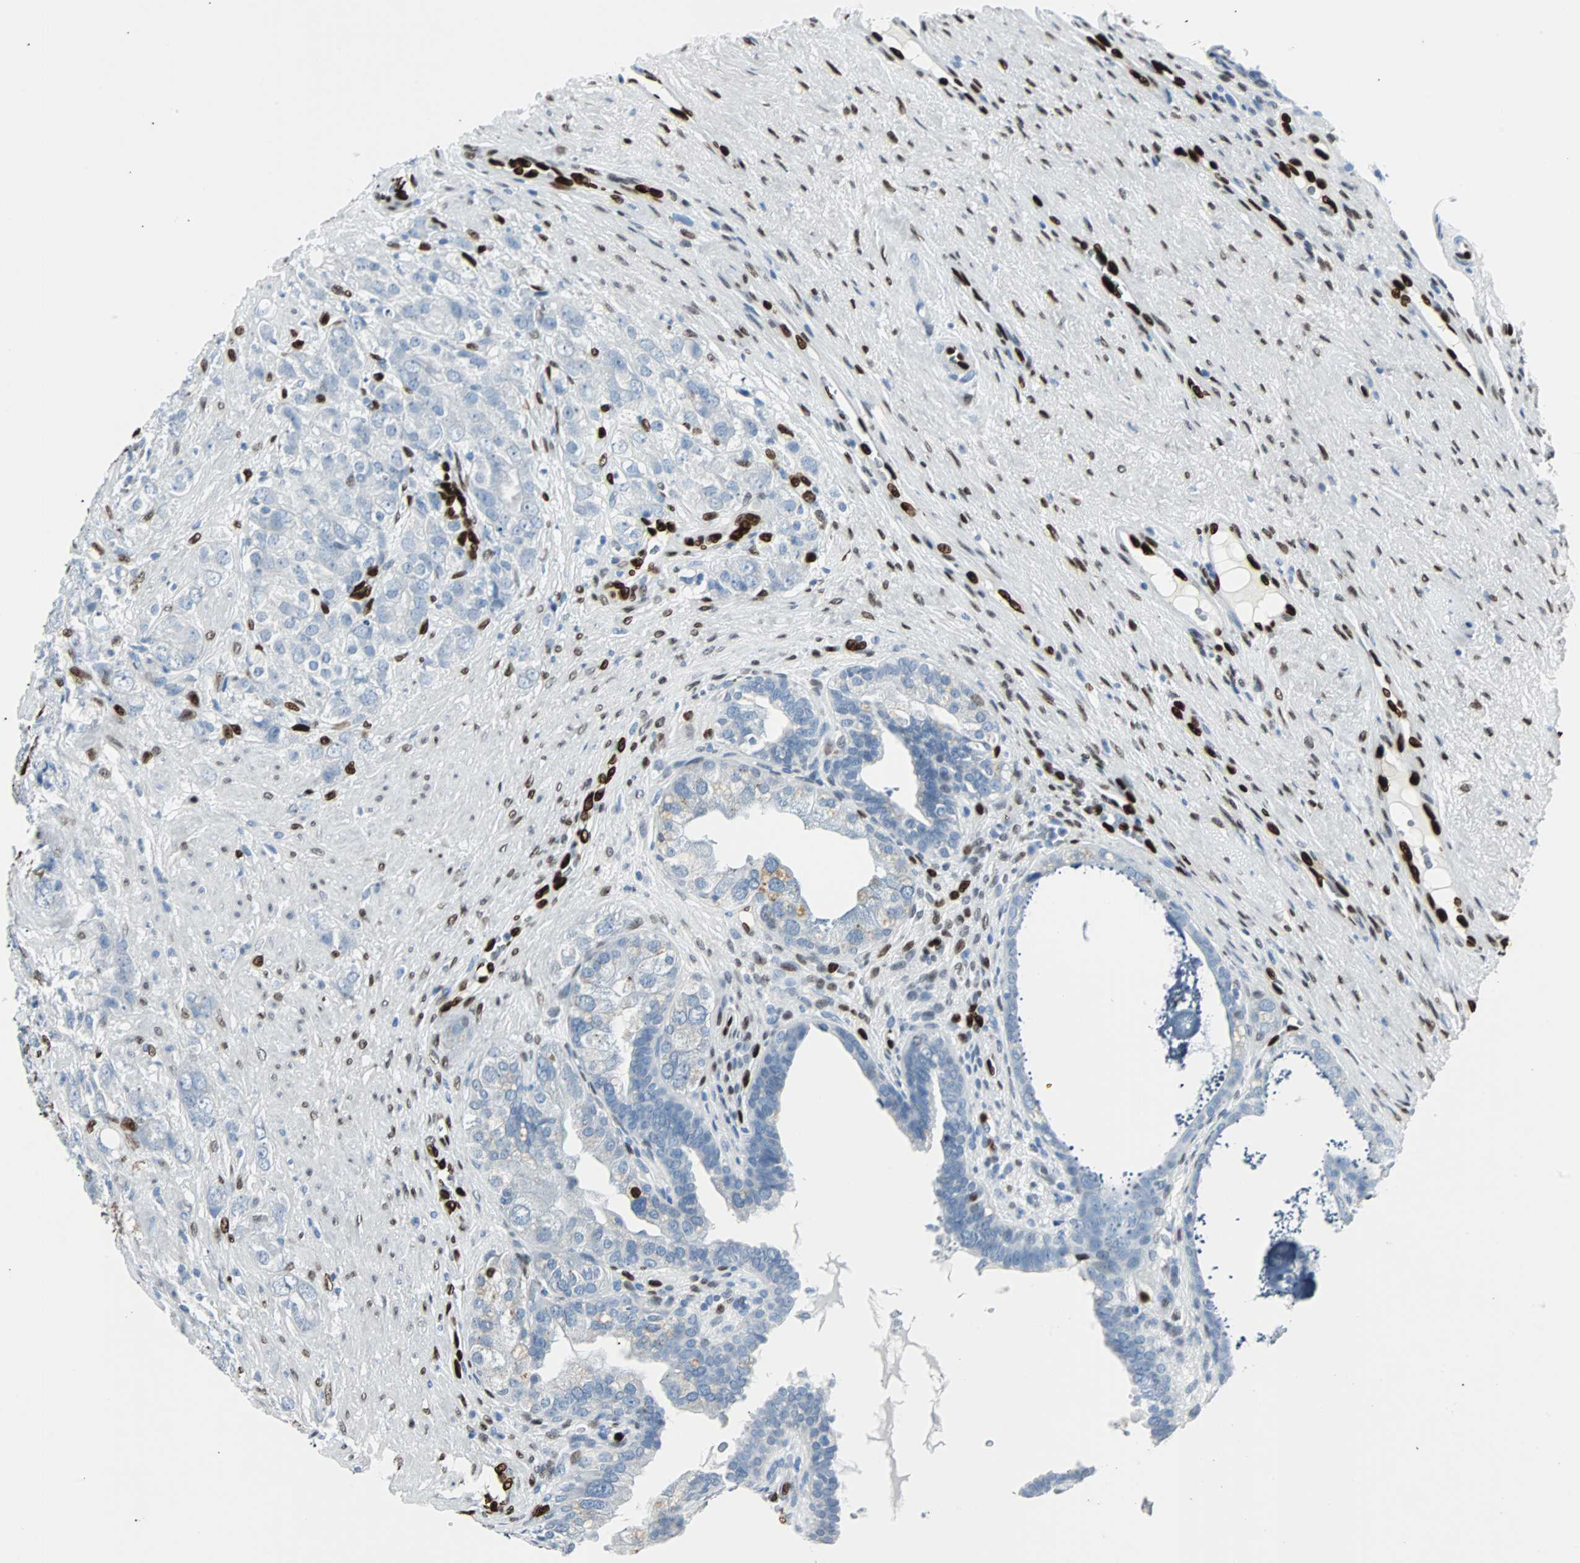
{"staining": {"intensity": "negative", "quantity": "none", "location": "none"}, "tissue": "prostate cancer", "cell_type": "Tumor cells", "image_type": "cancer", "snomed": [{"axis": "morphology", "description": "Adenocarcinoma, High grade"}, {"axis": "topography", "description": "Prostate"}], "caption": "The photomicrograph displays no significant staining in tumor cells of prostate cancer.", "gene": "IL33", "patient": {"sex": "male", "age": 68}}